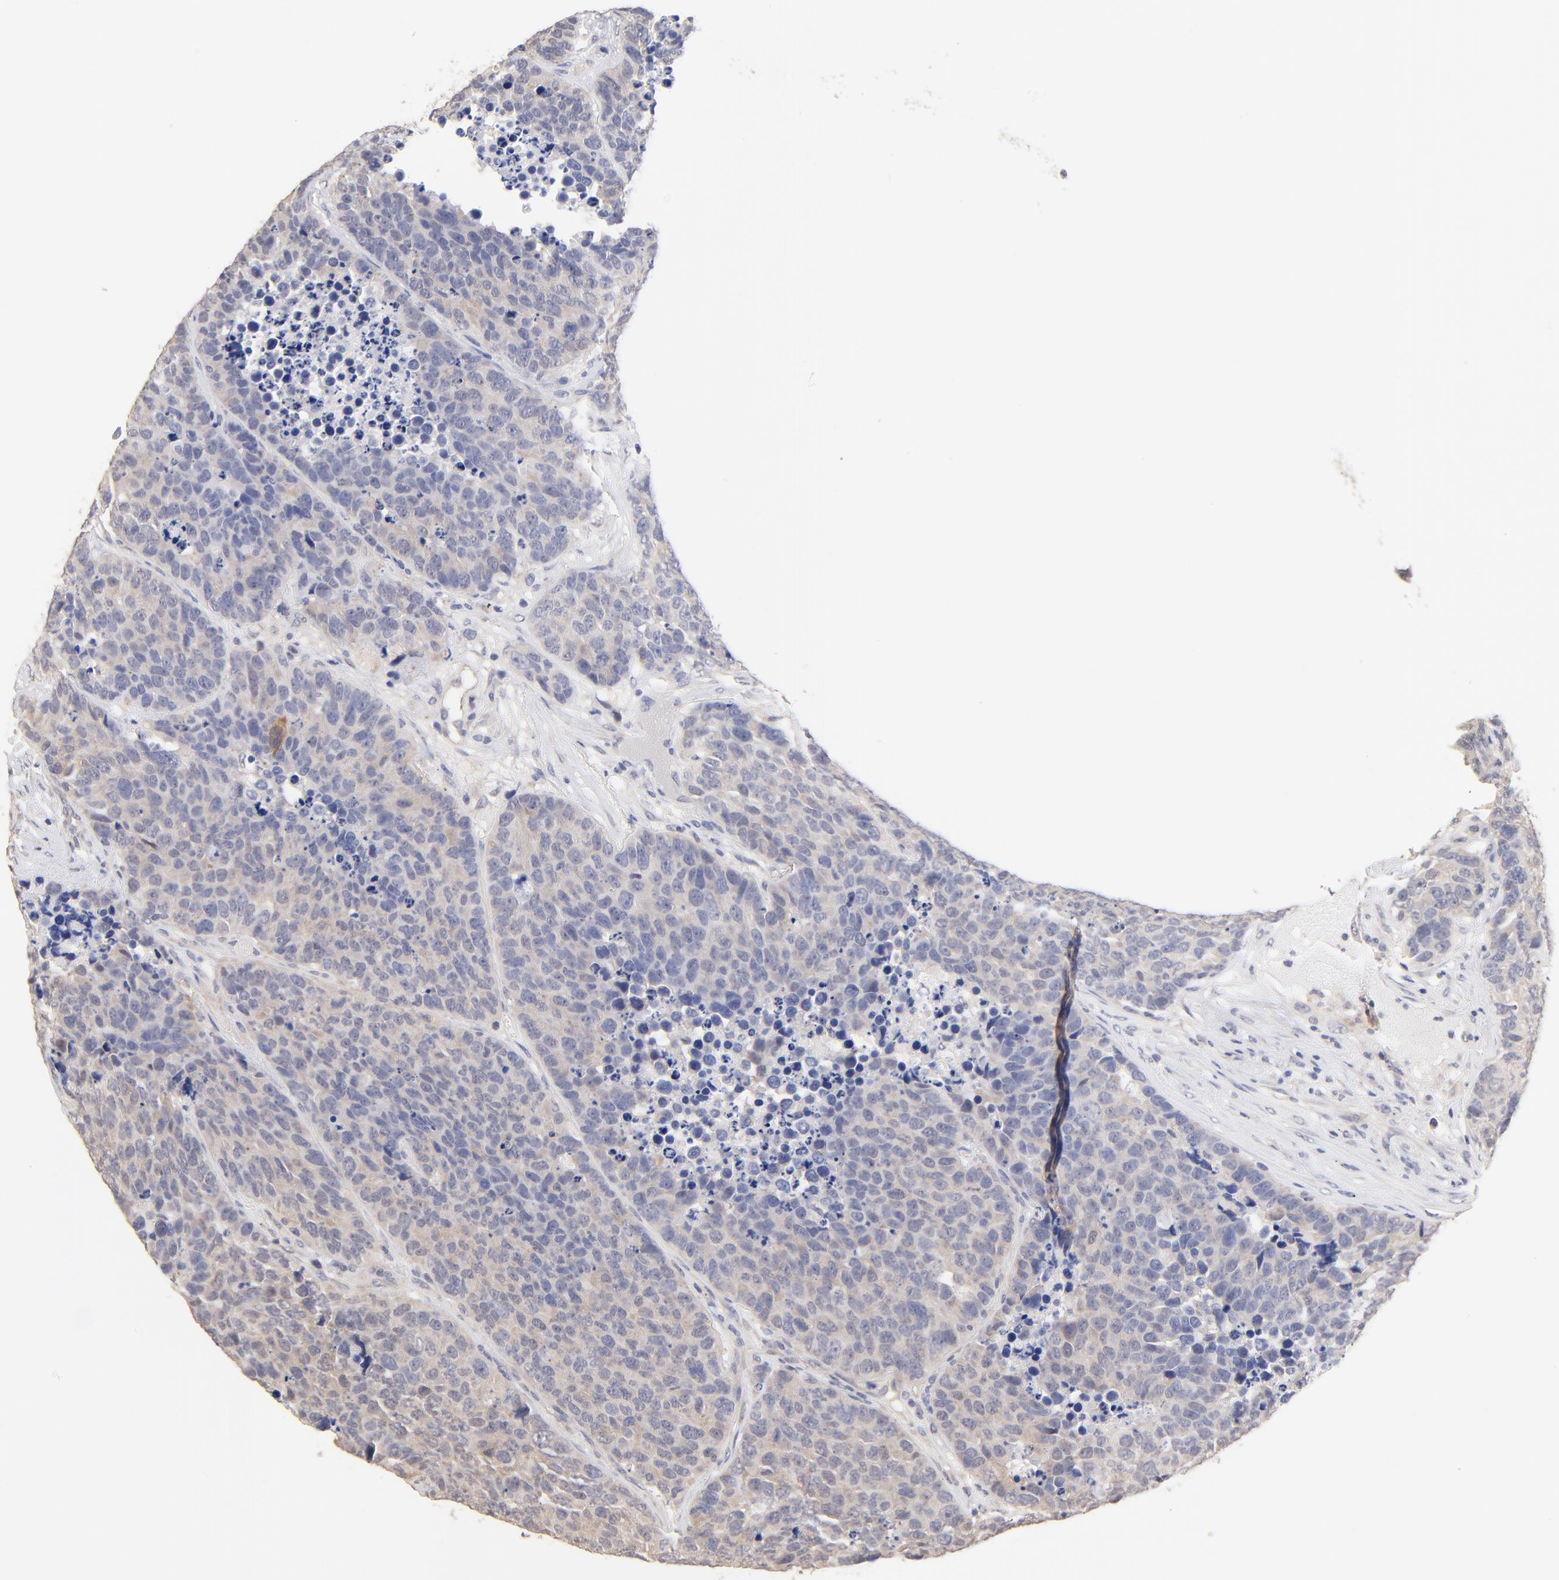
{"staining": {"intensity": "weak", "quantity": ">75%", "location": "cytoplasmic/membranous"}, "tissue": "carcinoid", "cell_type": "Tumor cells", "image_type": "cancer", "snomed": [{"axis": "morphology", "description": "Carcinoid, malignant, NOS"}, {"axis": "topography", "description": "Lung"}], "caption": "Immunohistochemical staining of carcinoid exhibits weak cytoplasmic/membranous protein staining in about >75% of tumor cells.", "gene": "RIBC2", "patient": {"sex": "male", "age": 60}}